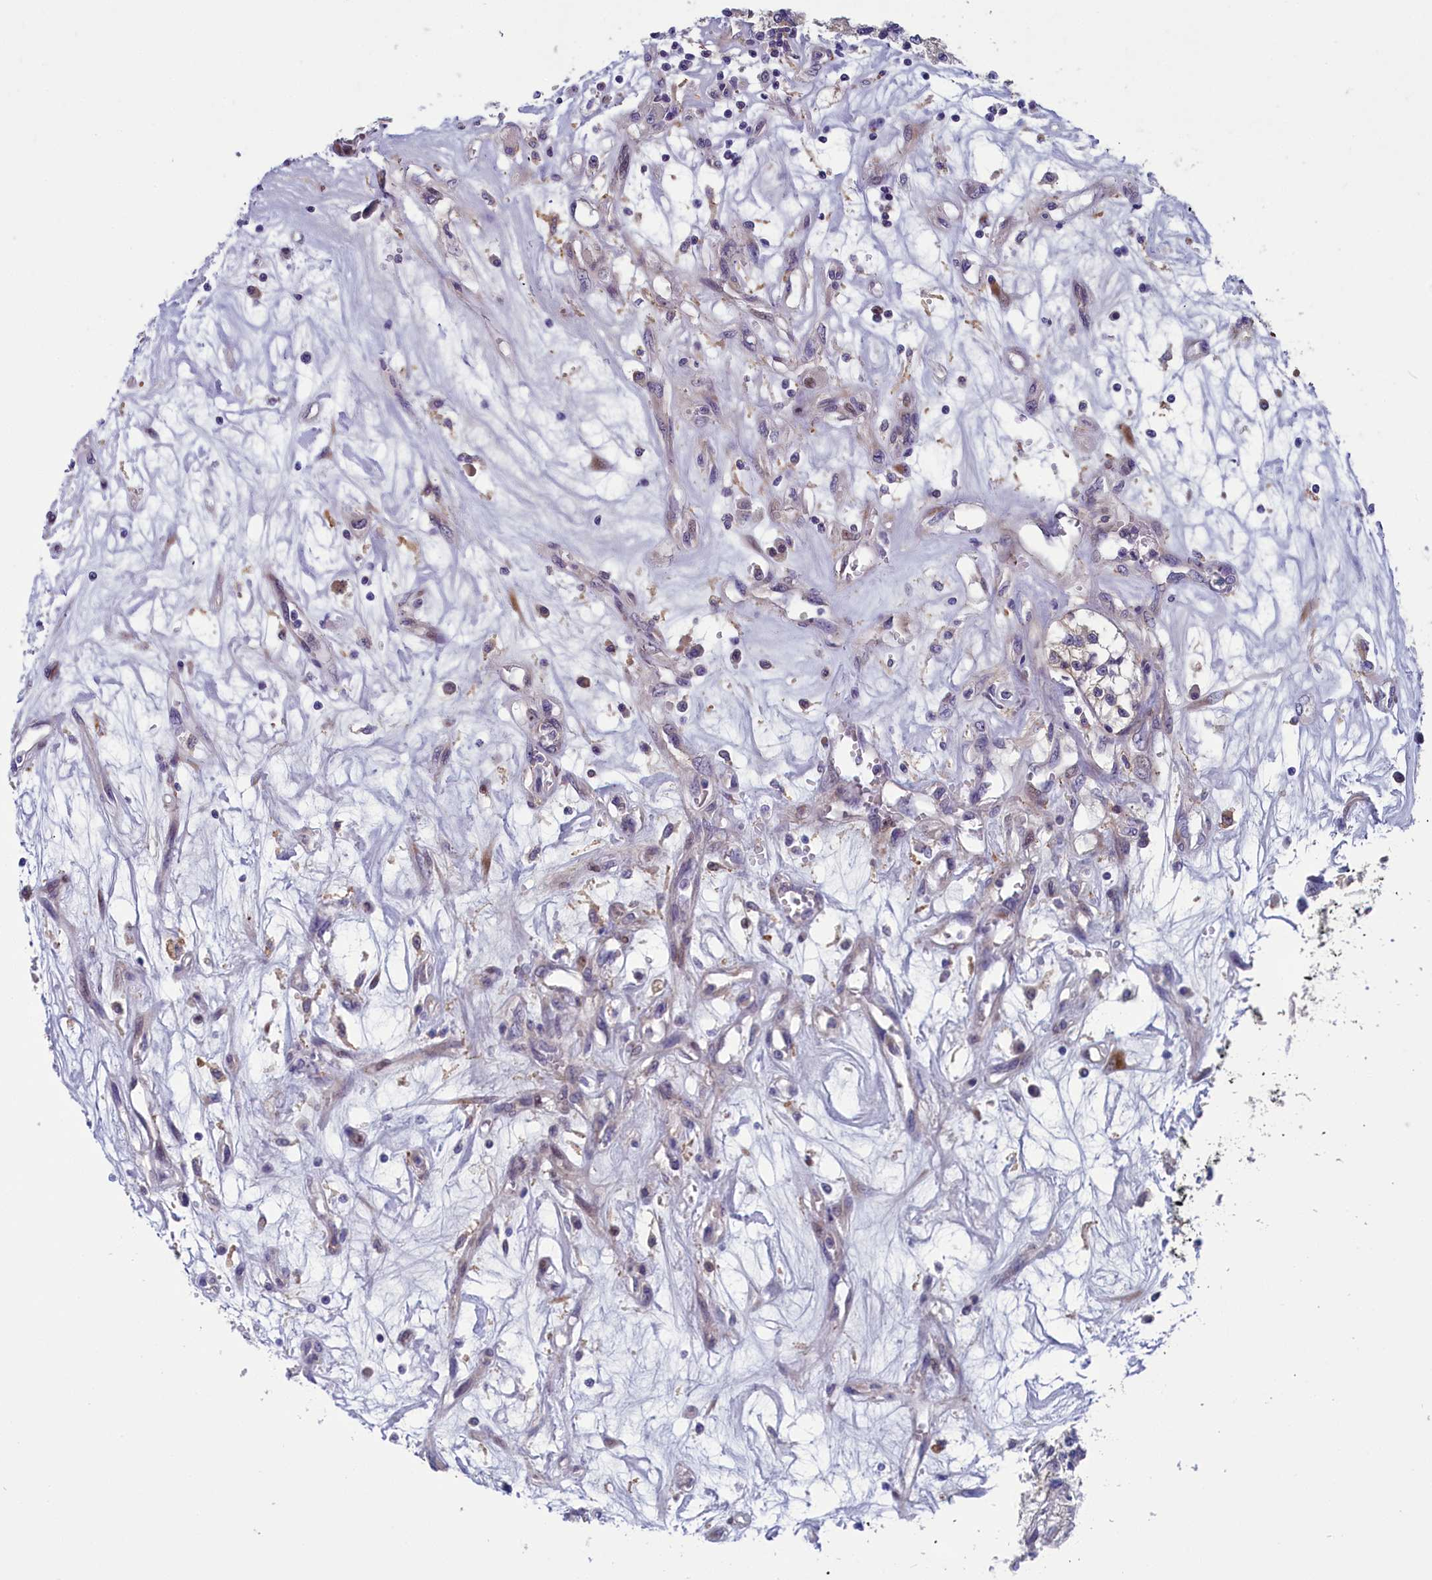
{"staining": {"intensity": "negative", "quantity": "none", "location": "none"}, "tissue": "renal cancer", "cell_type": "Tumor cells", "image_type": "cancer", "snomed": [{"axis": "morphology", "description": "Adenocarcinoma, NOS"}, {"axis": "topography", "description": "Kidney"}], "caption": "Renal adenocarcinoma was stained to show a protein in brown. There is no significant staining in tumor cells.", "gene": "ANKRD39", "patient": {"sex": "female", "age": 59}}